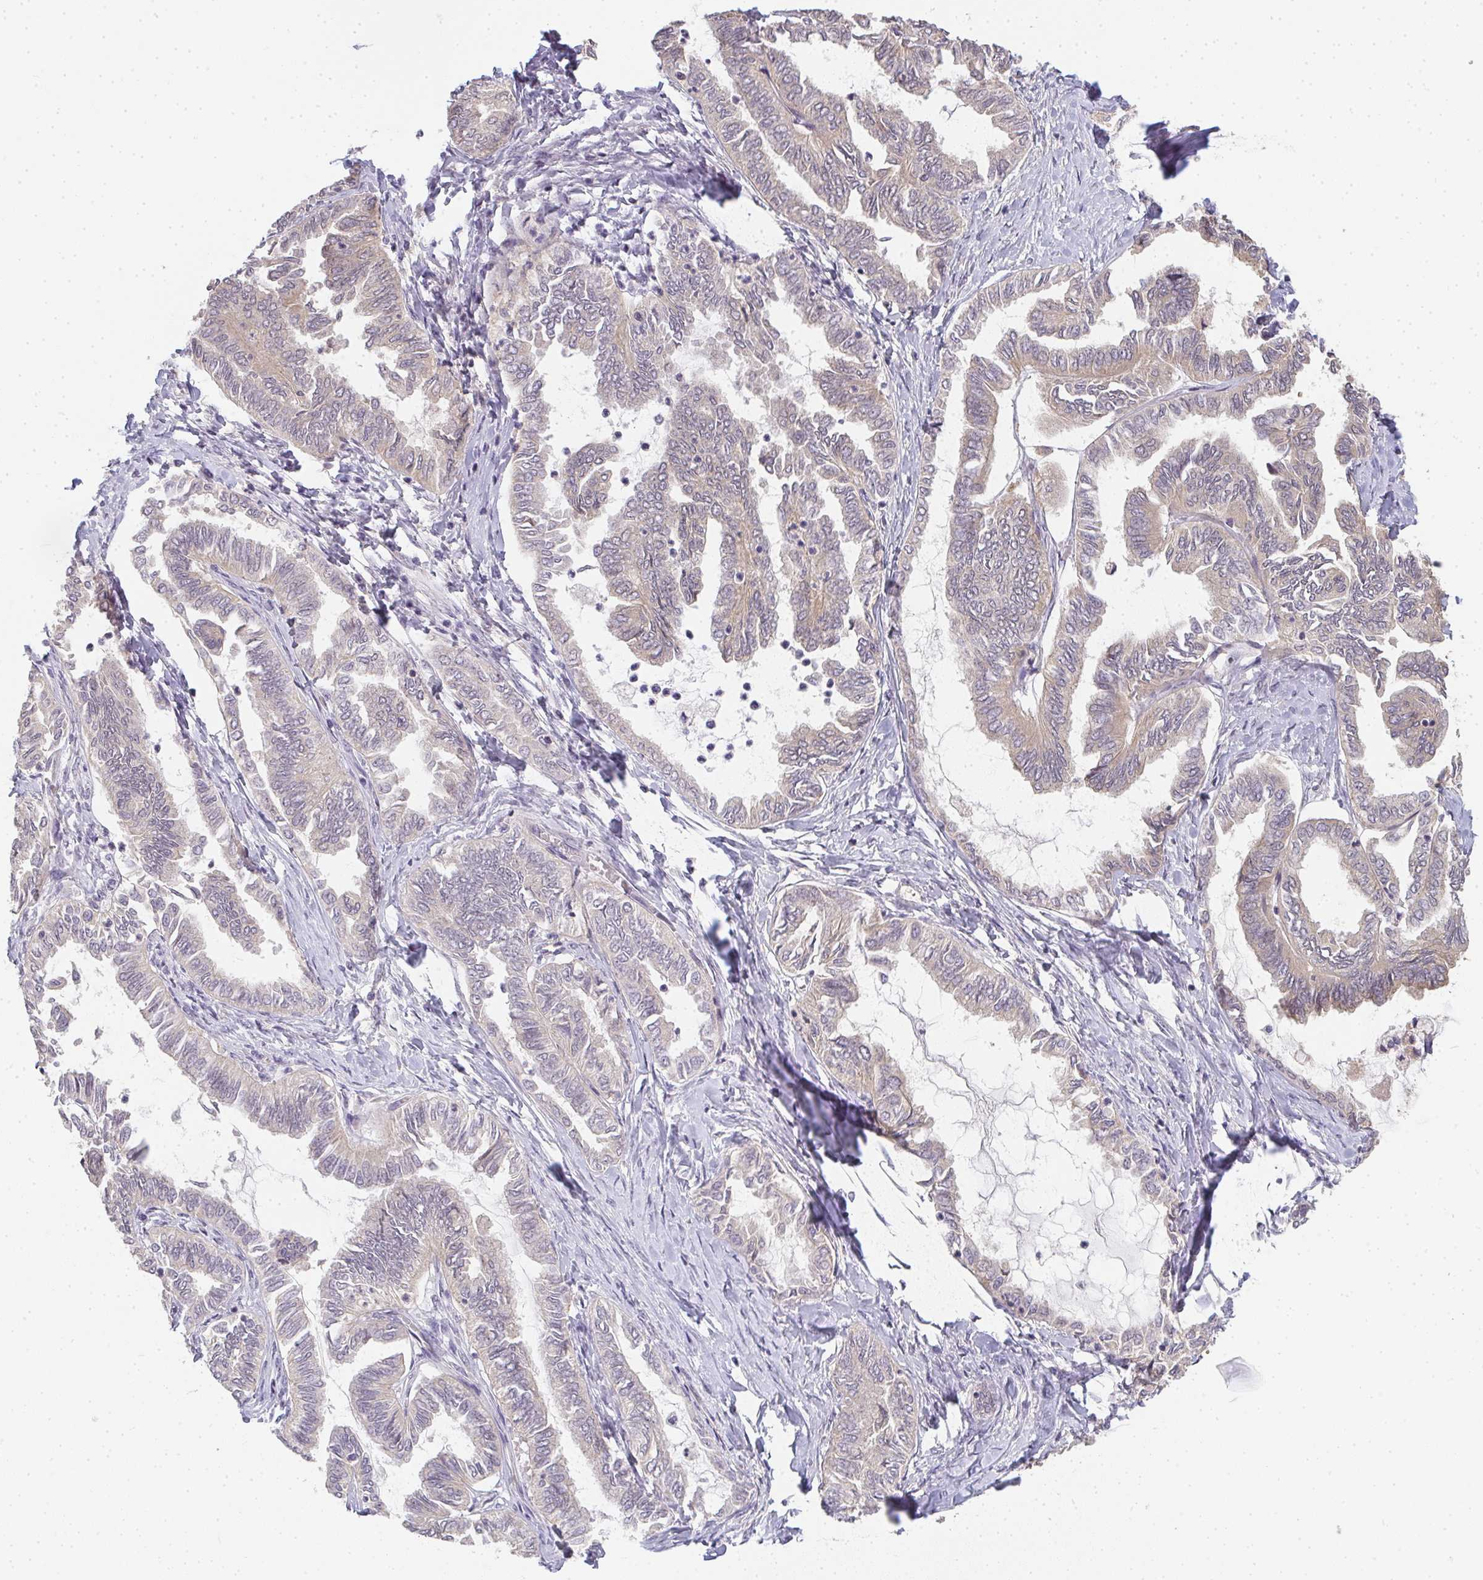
{"staining": {"intensity": "weak", "quantity": "<25%", "location": "cytoplasmic/membranous"}, "tissue": "ovarian cancer", "cell_type": "Tumor cells", "image_type": "cancer", "snomed": [{"axis": "morphology", "description": "Carcinoma, endometroid"}, {"axis": "topography", "description": "Ovary"}], "caption": "A micrograph of human ovarian endometroid carcinoma is negative for staining in tumor cells.", "gene": "SLC35B3", "patient": {"sex": "female", "age": 70}}